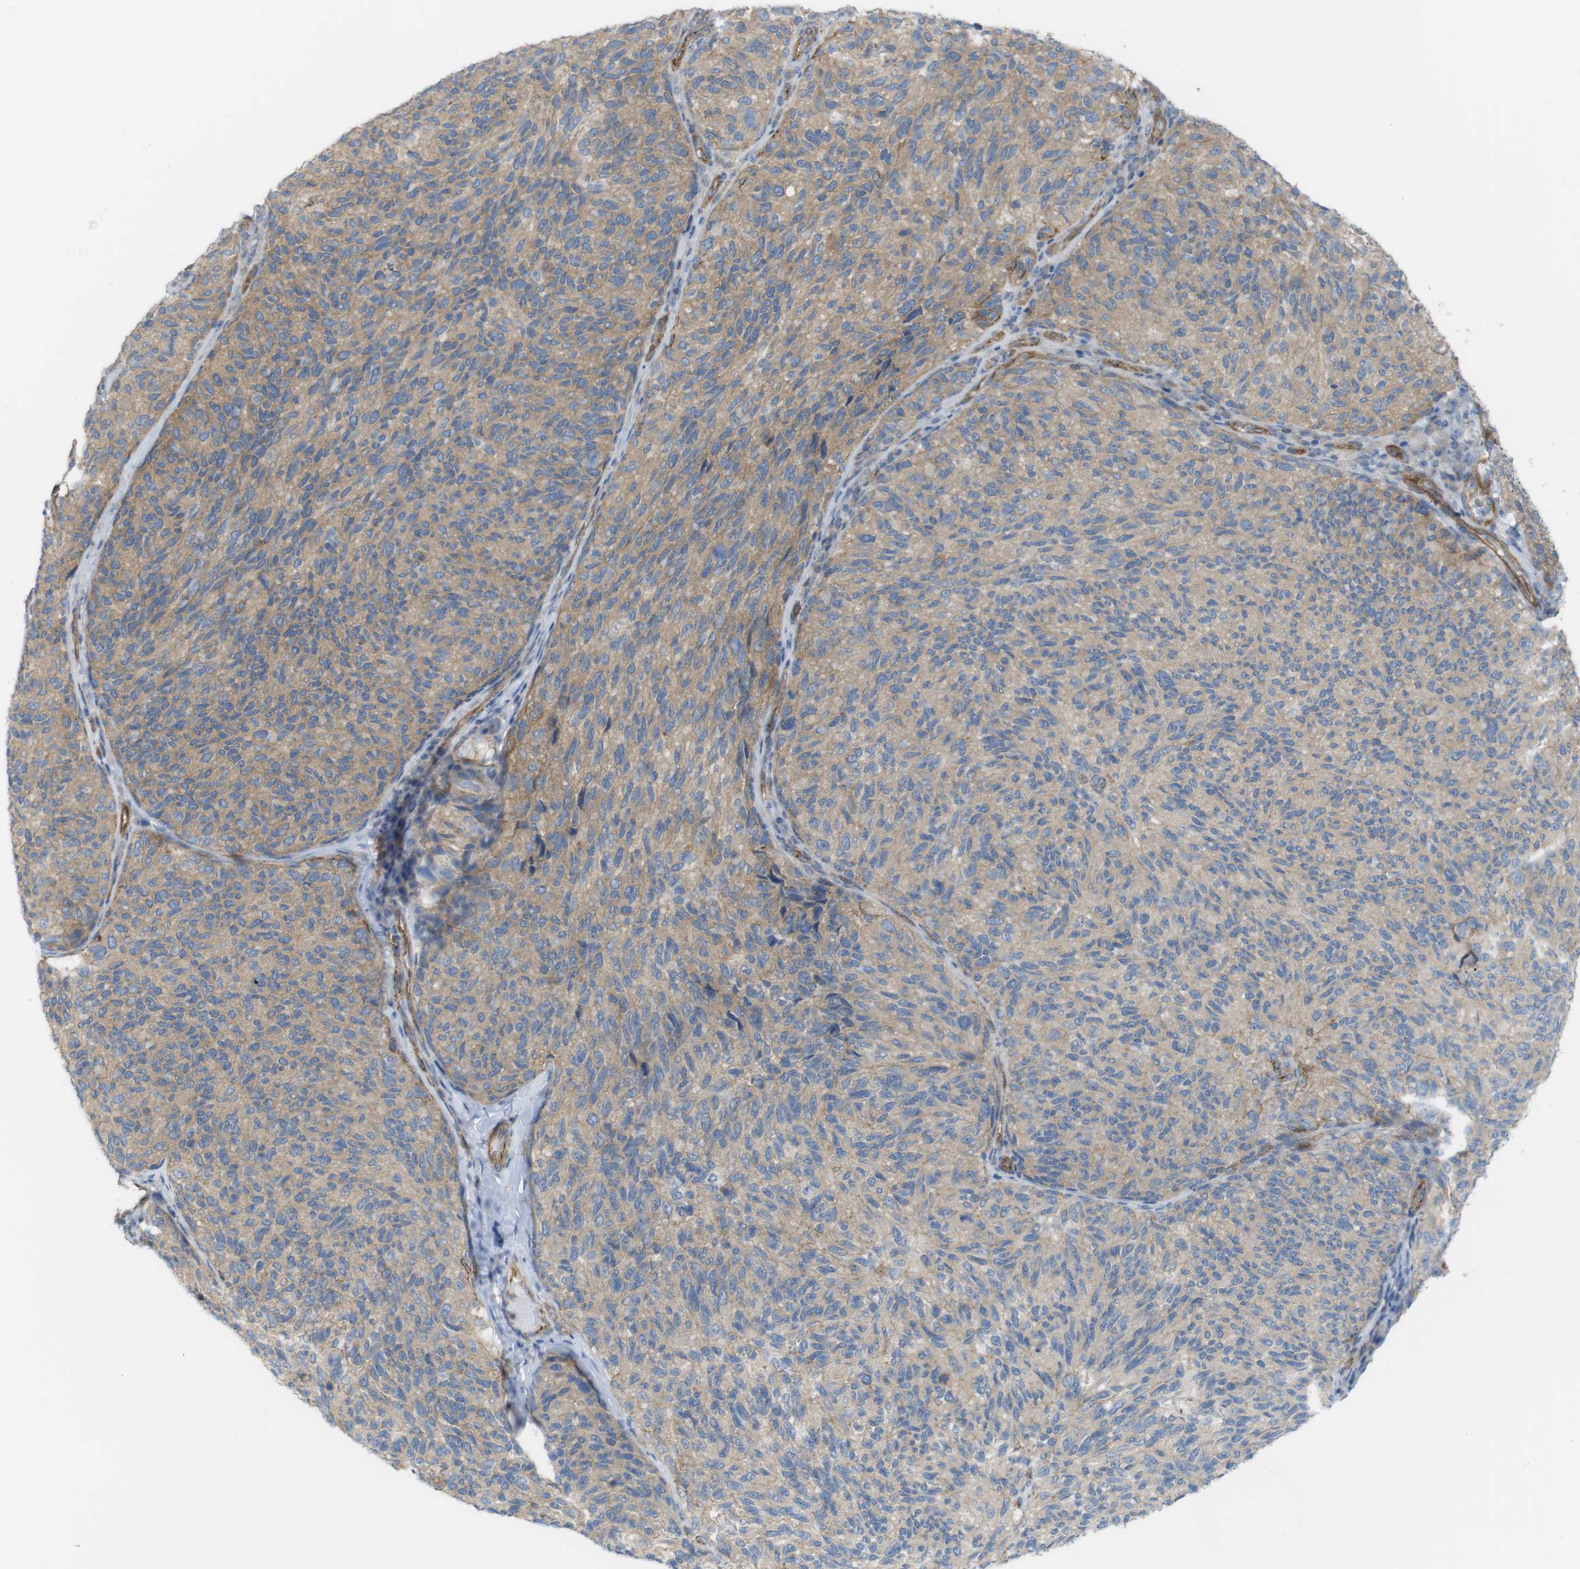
{"staining": {"intensity": "moderate", "quantity": ">75%", "location": "cytoplasmic/membranous"}, "tissue": "melanoma", "cell_type": "Tumor cells", "image_type": "cancer", "snomed": [{"axis": "morphology", "description": "Malignant melanoma, NOS"}, {"axis": "topography", "description": "Skin"}], "caption": "Protein staining by immunohistochemistry reveals moderate cytoplasmic/membranous positivity in about >75% of tumor cells in malignant melanoma.", "gene": "PREX2", "patient": {"sex": "female", "age": 73}}